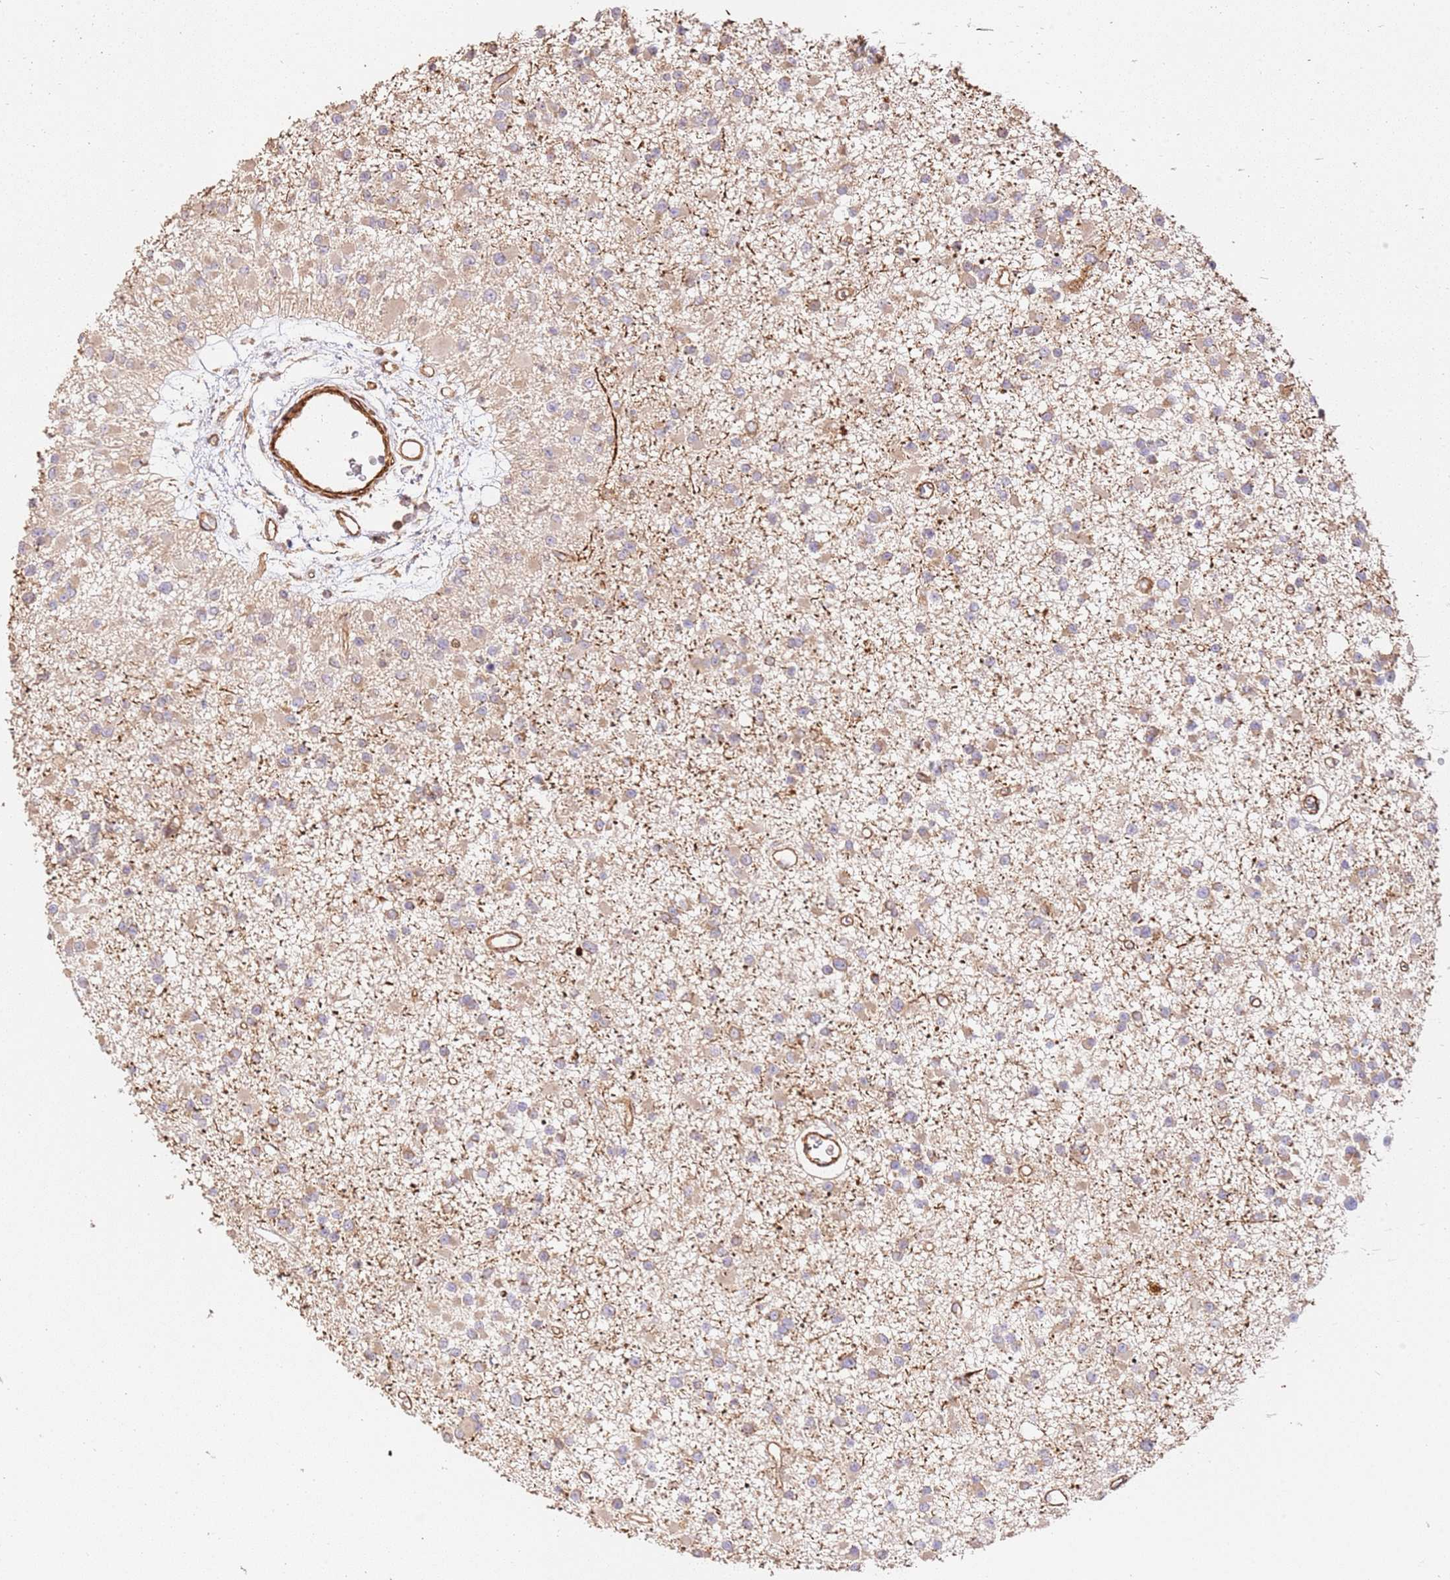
{"staining": {"intensity": "weak", "quantity": ">75%", "location": "cytoplasmic/membranous"}, "tissue": "glioma", "cell_type": "Tumor cells", "image_type": "cancer", "snomed": [{"axis": "morphology", "description": "Glioma, malignant, Low grade"}, {"axis": "topography", "description": "Brain"}], "caption": "Immunohistochemical staining of low-grade glioma (malignant) exhibits weak cytoplasmic/membranous protein positivity in approximately >75% of tumor cells.", "gene": "ZBTB39", "patient": {"sex": "female", "age": 22}}